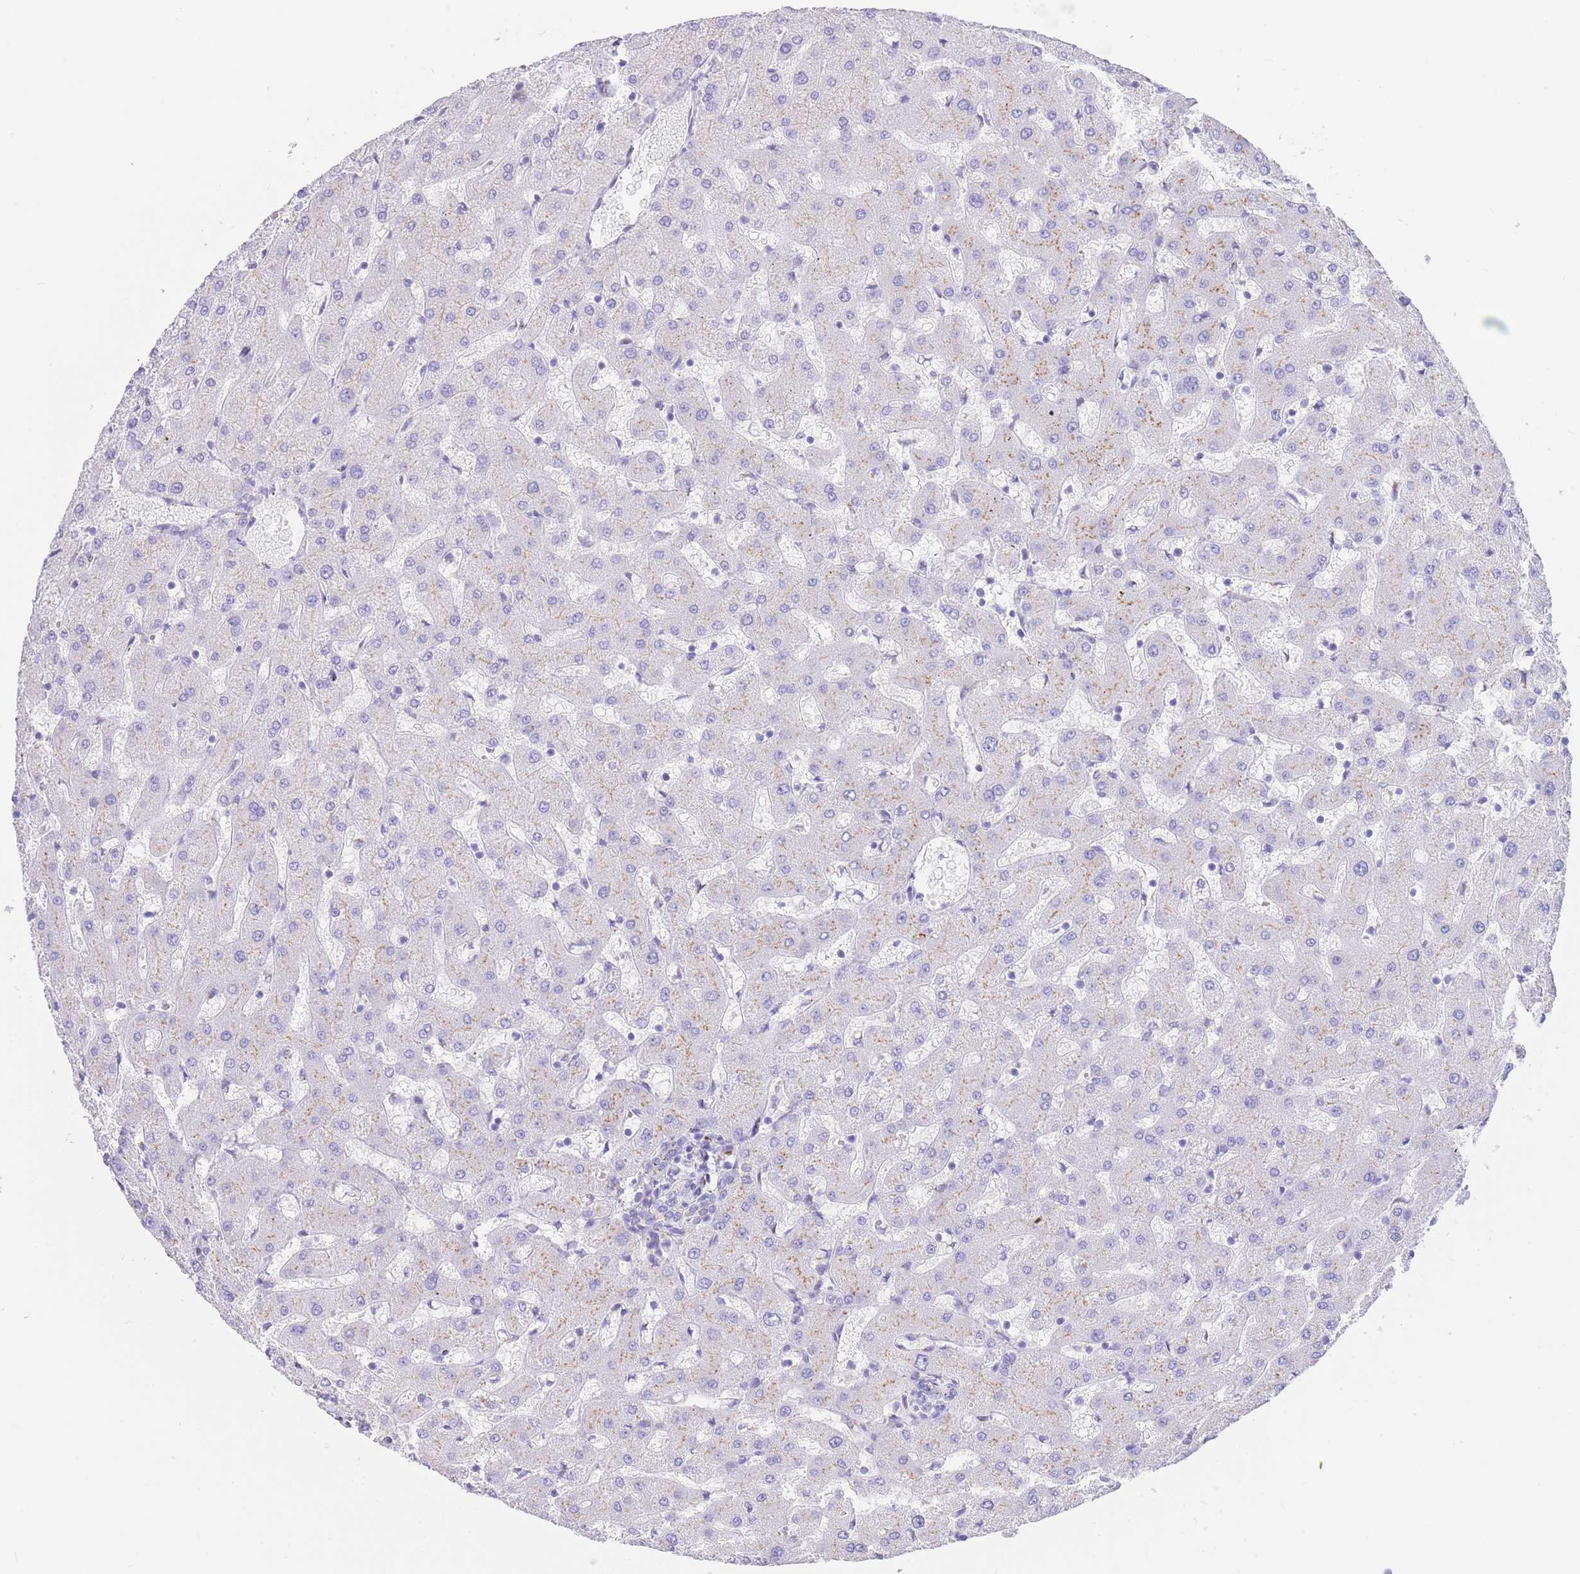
{"staining": {"intensity": "negative", "quantity": "none", "location": "none"}, "tissue": "liver", "cell_type": "Cholangiocytes", "image_type": "normal", "snomed": [{"axis": "morphology", "description": "Normal tissue, NOS"}, {"axis": "topography", "description": "Liver"}], "caption": "Immunohistochemical staining of benign liver exhibits no significant staining in cholangiocytes. The staining was performed using DAB to visualize the protein expression in brown, while the nuclei were stained in blue with hematoxylin (Magnification: 20x).", "gene": "FAM3C", "patient": {"sex": "female", "age": 63}}